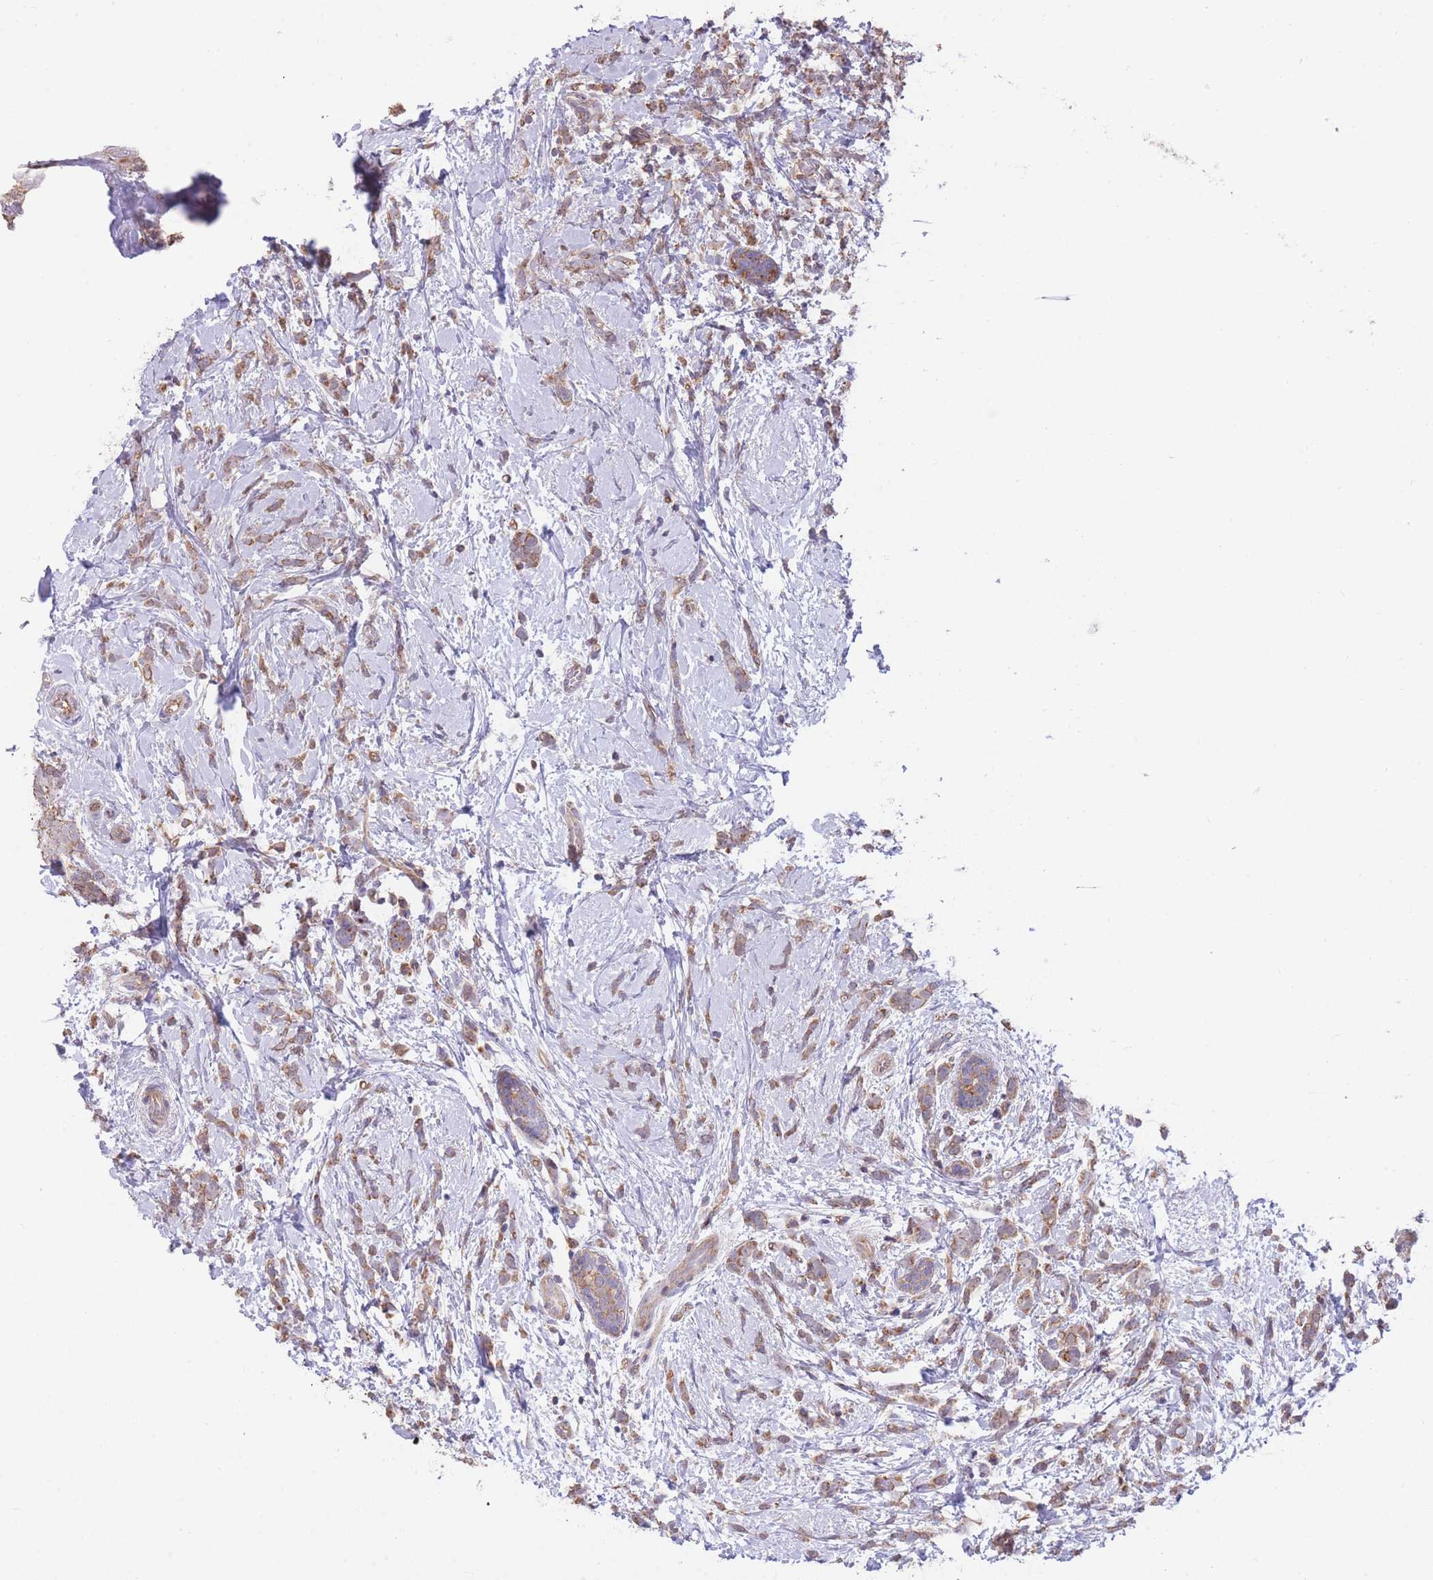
{"staining": {"intensity": "moderate", "quantity": ">75%", "location": "cytoplasmic/membranous"}, "tissue": "breast cancer", "cell_type": "Tumor cells", "image_type": "cancer", "snomed": [{"axis": "morphology", "description": "Lobular carcinoma"}, {"axis": "topography", "description": "Breast"}], "caption": "This photomicrograph shows breast cancer stained with immunohistochemistry to label a protein in brown. The cytoplasmic/membranous of tumor cells show moderate positivity for the protein. Nuclei are counter-stained blue.", "gene": "BOLA2B", "patient": {"sex": "female", "age": 58}}